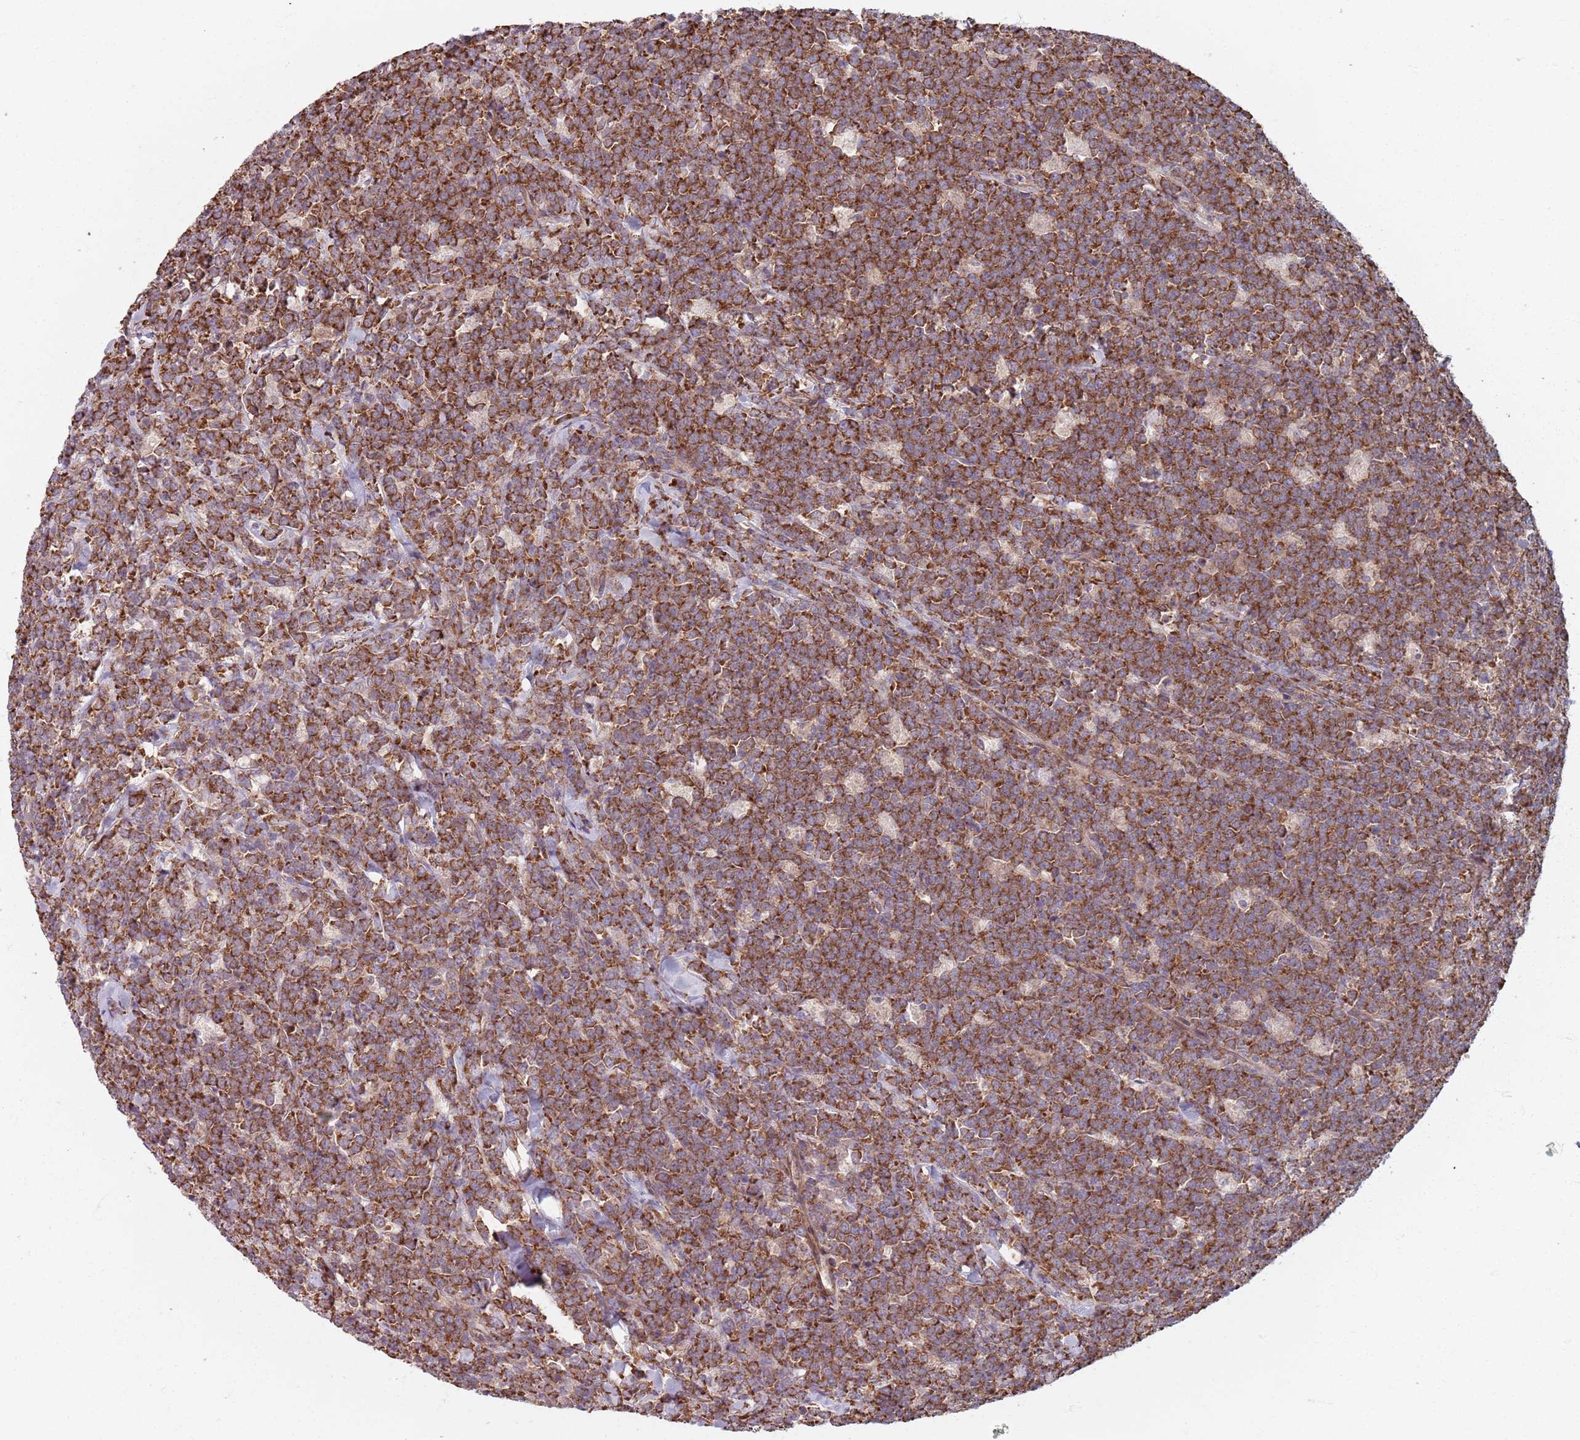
{"staining": {"intensity": "strong", "quantity": ">75%", "location": "cytoplasmic/membranous"}, "tissue": "lymphoma", "cell_type": "Tumor cells", "image_type": "cancer", "snomed": [{"axis": "morphology", "description": "Malignant lymphoma, non-Hodgkin's type, High grade"}, {"axis": "topography", "description": "Small intestine"}], "caption": "Strong cytoplasmic/membranous staining is identified in about >75% of tumor cells in malignant lymphoma, non-Hodgkin's type (high-grade).", "gene": "NOTCH3", "patient": {"sex": "male", "age": 8}}